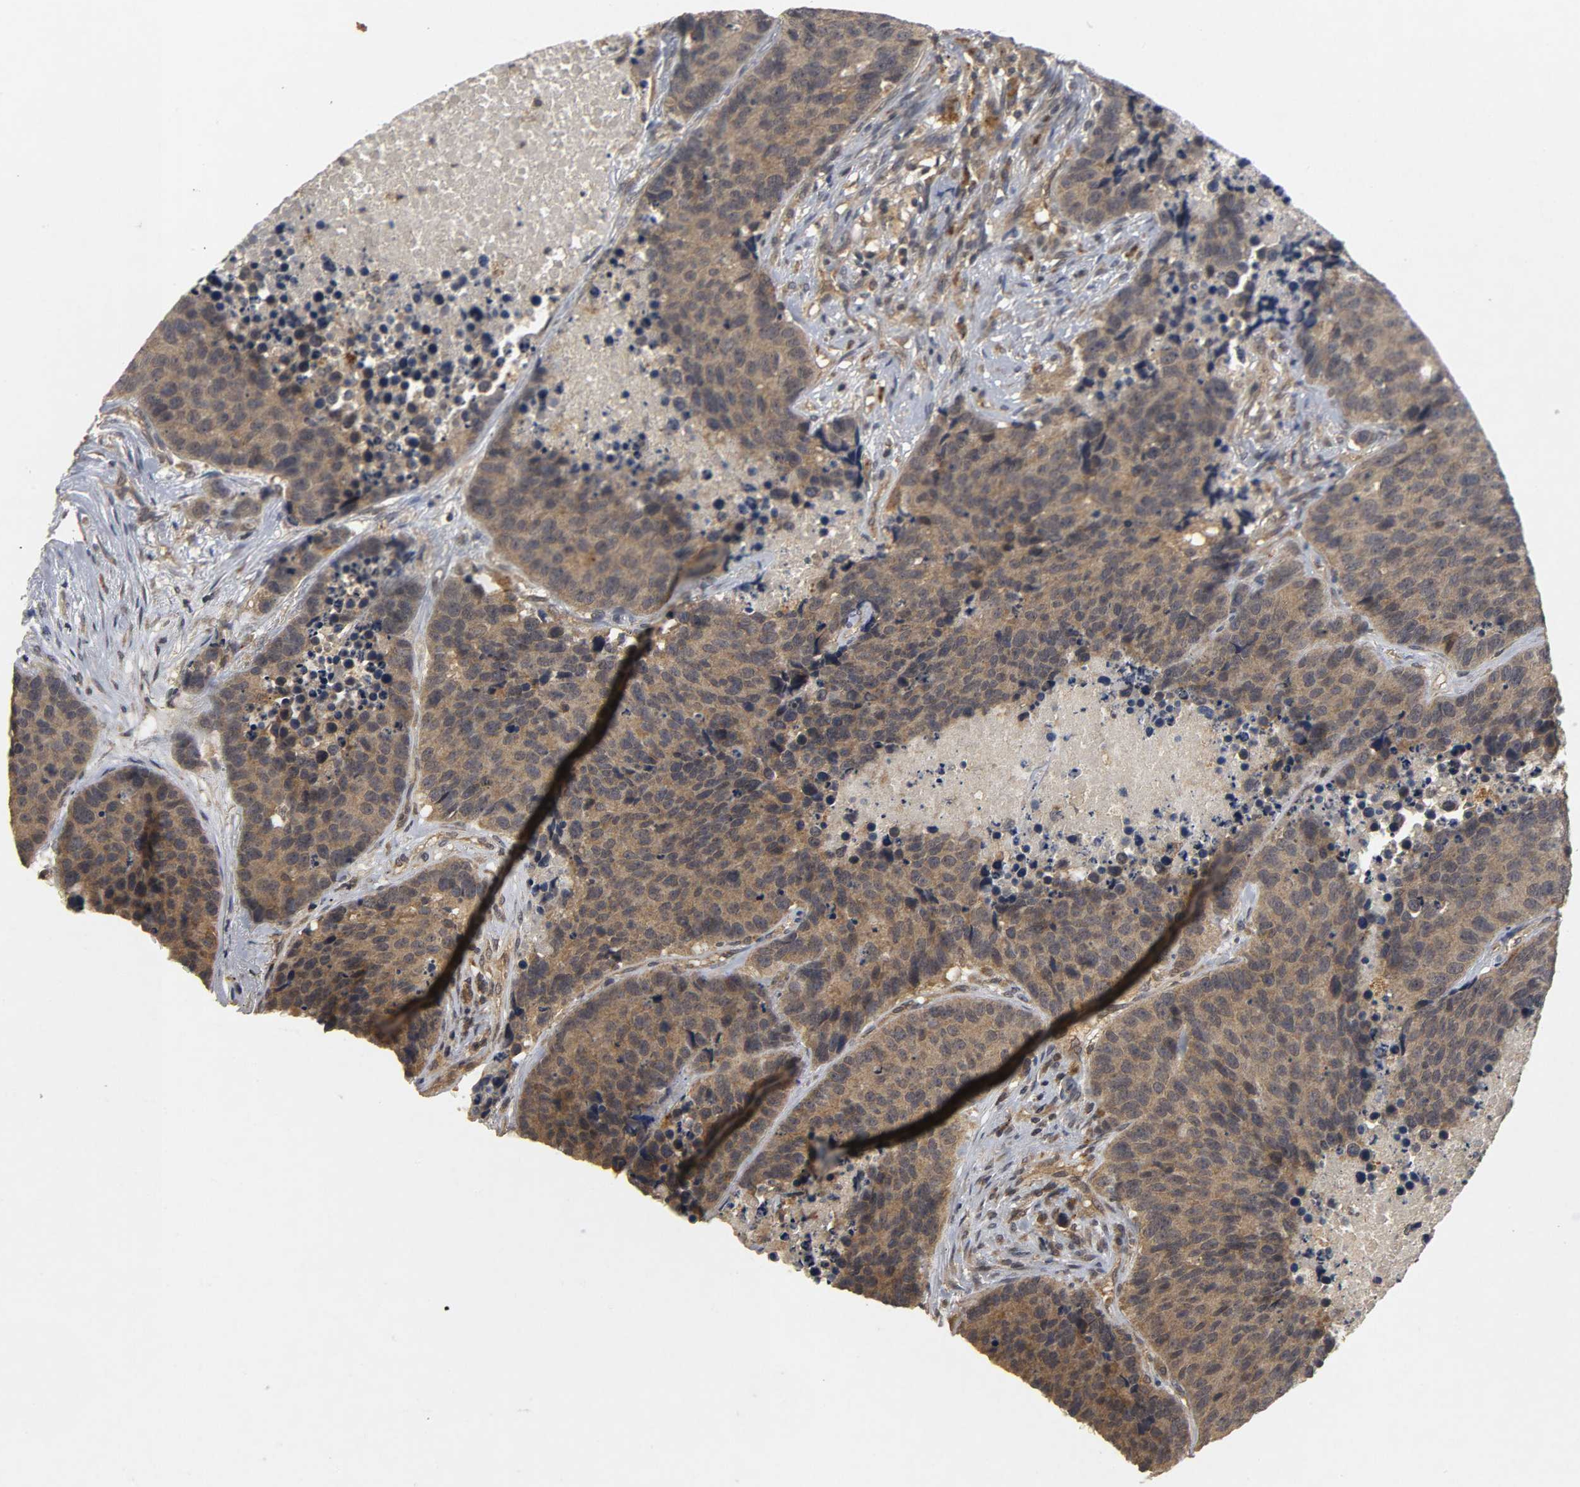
{"staining": {"intensity": "weak", "quantity": ">75%", "location": "cytoplasmic/membranous"}, "tissue": "carcinoid", "cell_type": "Tumor cells", "image_type": "cancer", "snomed": [{"axis": "morphology", "description": "Carcinoid, malignant, NOS"}, {"axis": "topography", "description": "Lung"}], "caption": "Weak cytoplasmic/membranous expression for a protein is appreciated in approximately >75% of tumor cells of carcinoid using IHC.", "gene": "TRAF6", "patient": {"sex": "male", "age": 60}}